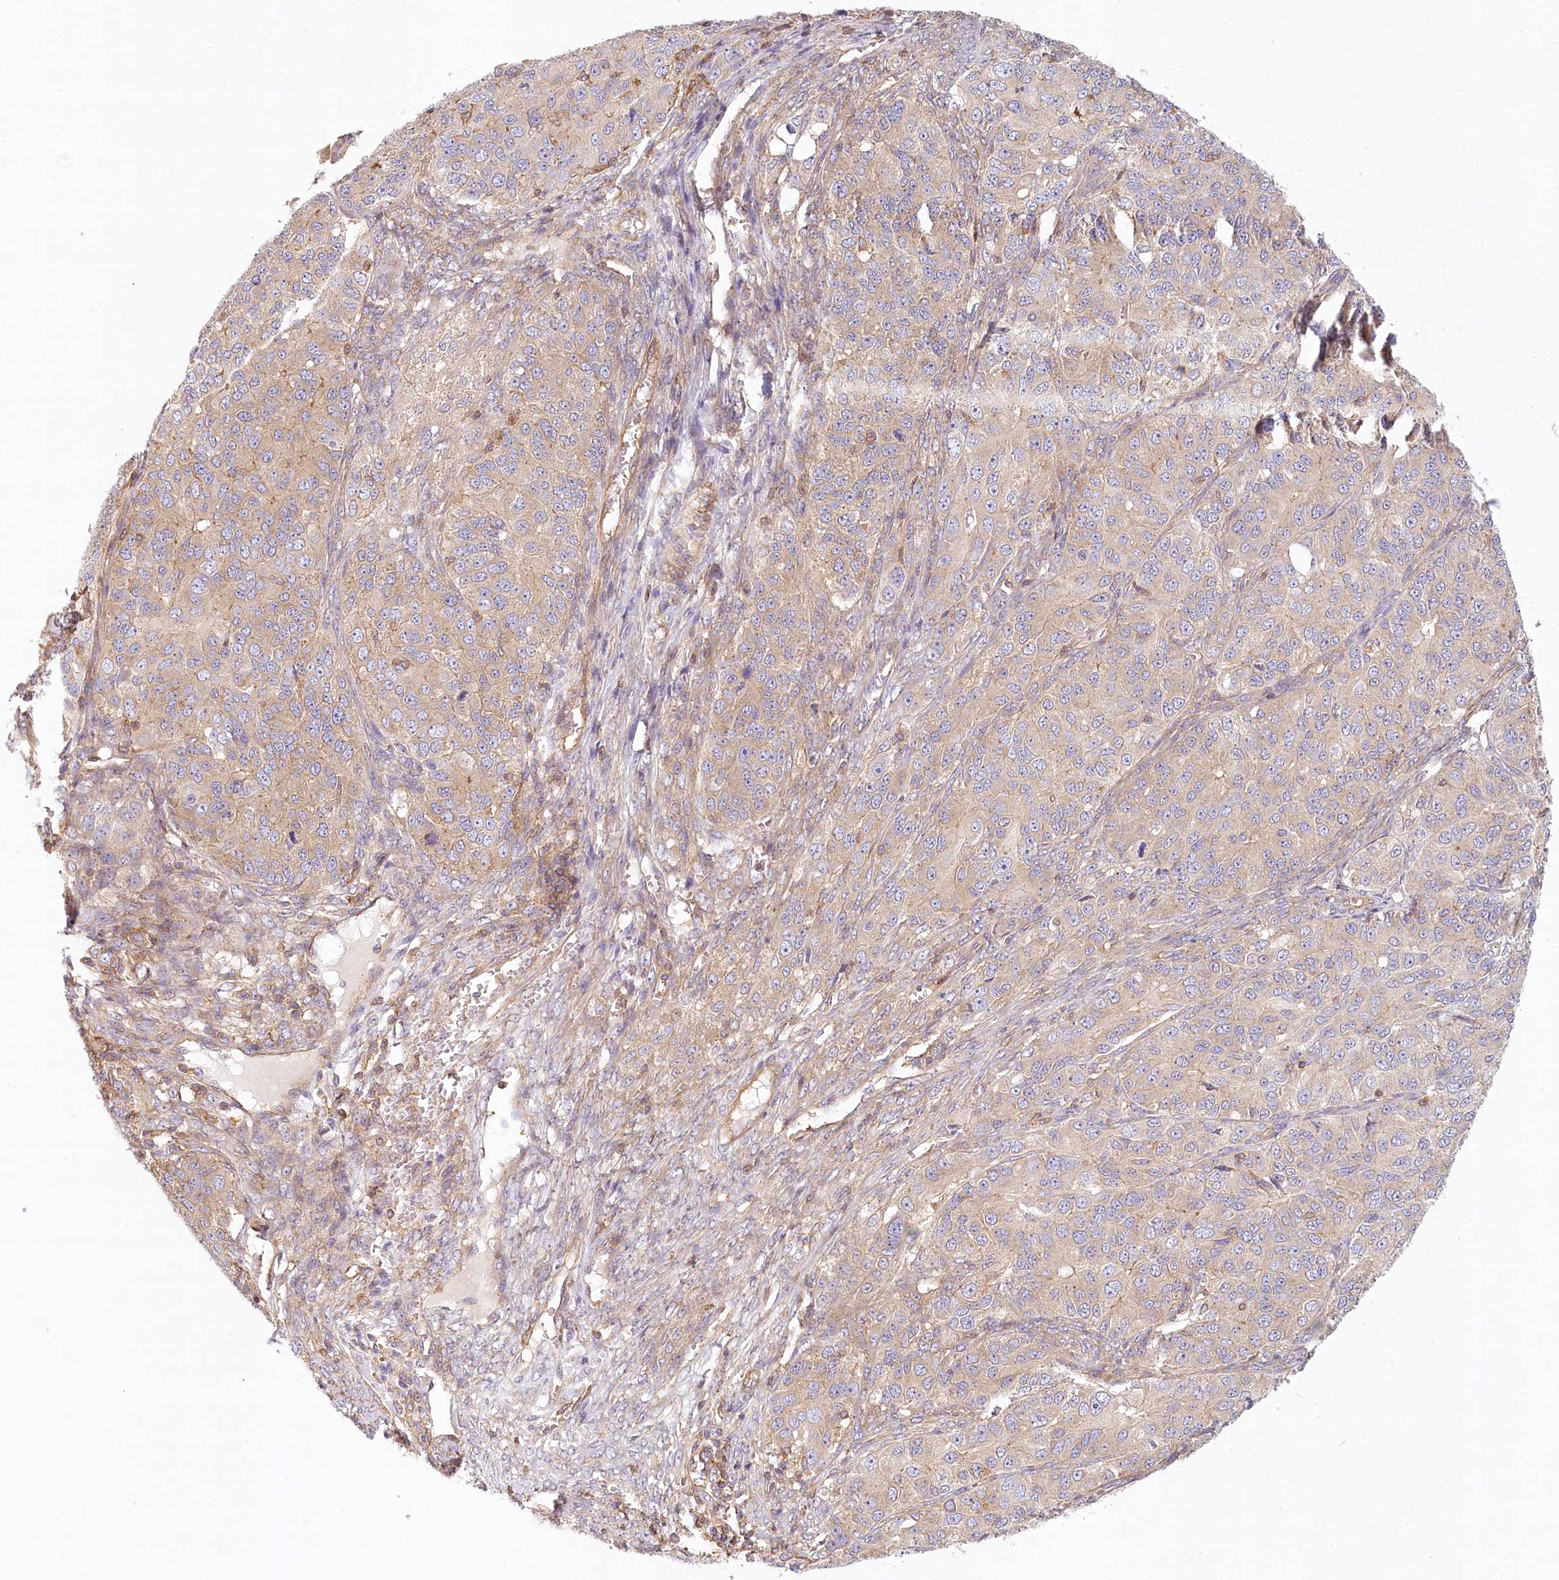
{"staining": {"intensity": "weak", "quantity": "25%-75%", "location": "cytoplasmic/membranous"}, "tissue": "ovarian cancer", "cell_type": "Tumor cells", "image_type": "cancer", "snomed": [{"axis": "morphology", "description": "Carcinoma, endometroid"}, {"axis": "topography", "description": "Ovary"}], "caption": "This is an image of IHC staining of endometroid carcinoma (ovarian), which shows weak staining in the cytoplasmic/membranous of tumor cells.", "gene": "UMPS", "patient": {"sex": "female", "age": 51}}